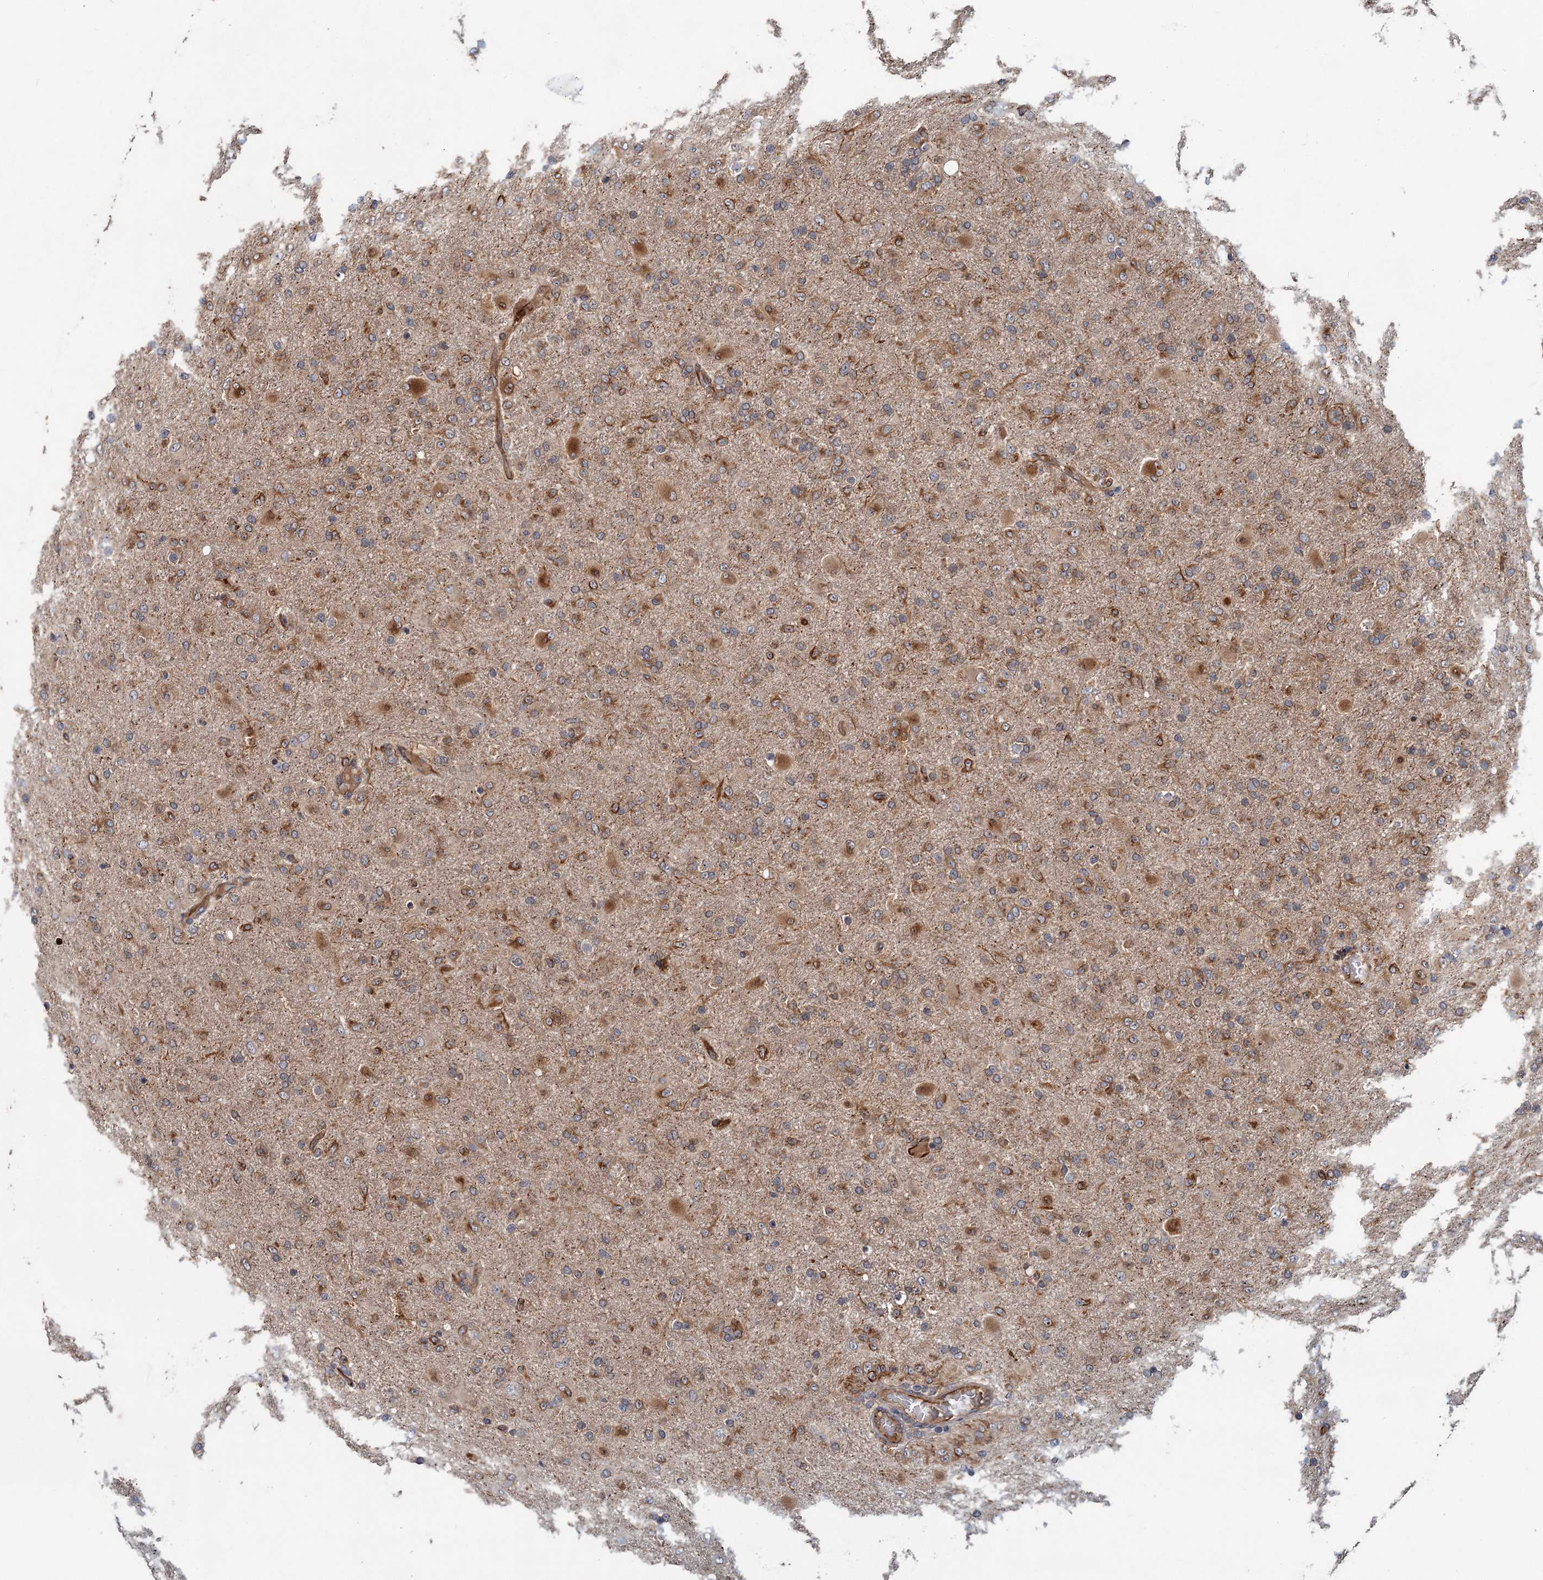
{"staining": {"intensity": "moderate", "quantity": ">75%", "location": "cytoplasmic/membranous"}, "tissue": "glioma", "cell_type": "Tumor cells", "image_type": "cancer", "snomed": [{"axis": "morphology", "description": "Glioma, malignant, Low grade"}, {"axis": "topography", "description": "Brain"}], "caption": "An image showing moderate cytoplasmic/membranous positivity in about >75% of tumor cells in malignant low-grade glioma, as visualized by brown immunohistochemical staining.", "gene": "PKN2", "patient": {"sex": "male", "age": 65}}